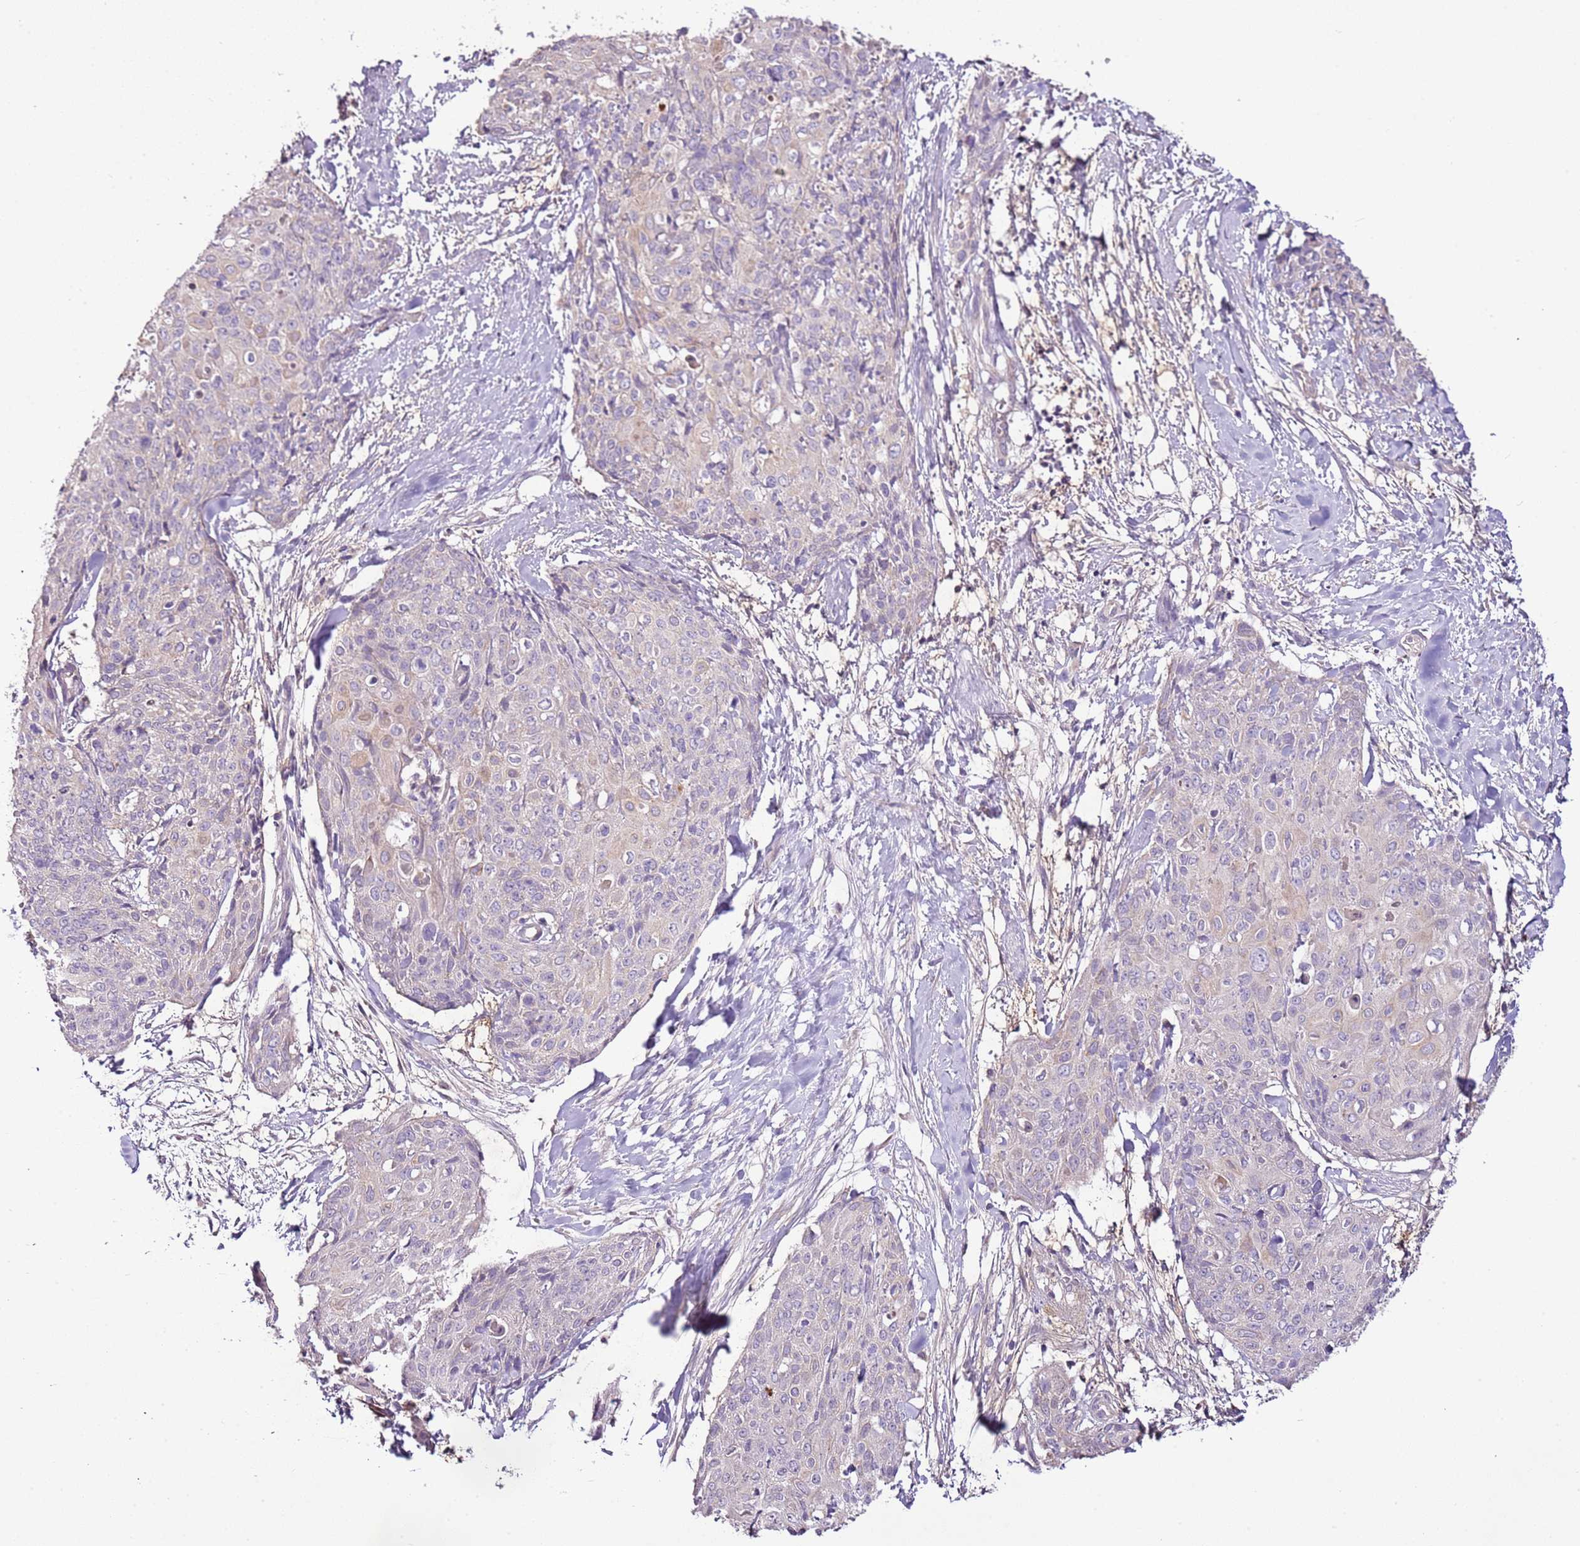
{"staining": {"intensity": "negative", "quantity": "none", "location": "none"}, "tissue": "skin cancer", "cell_type": "Tumor cells", "image_type": "cancer", "snomed": [{"axis": "morphology", "description": "Squamous cell carcinoma, NOS"}, {"axis": "topography", "description": "Skin"}, {"axis": "topography", "description": "Vulva"}], "caption": "High power microscopy photomicrograph of an immunohistochemistry (IHC) micrograph of skin cancer, revealing no significant positivity in tumor cells.", "gene": "CMKLR1", "patient": {"sex": "female", "age": 85}}